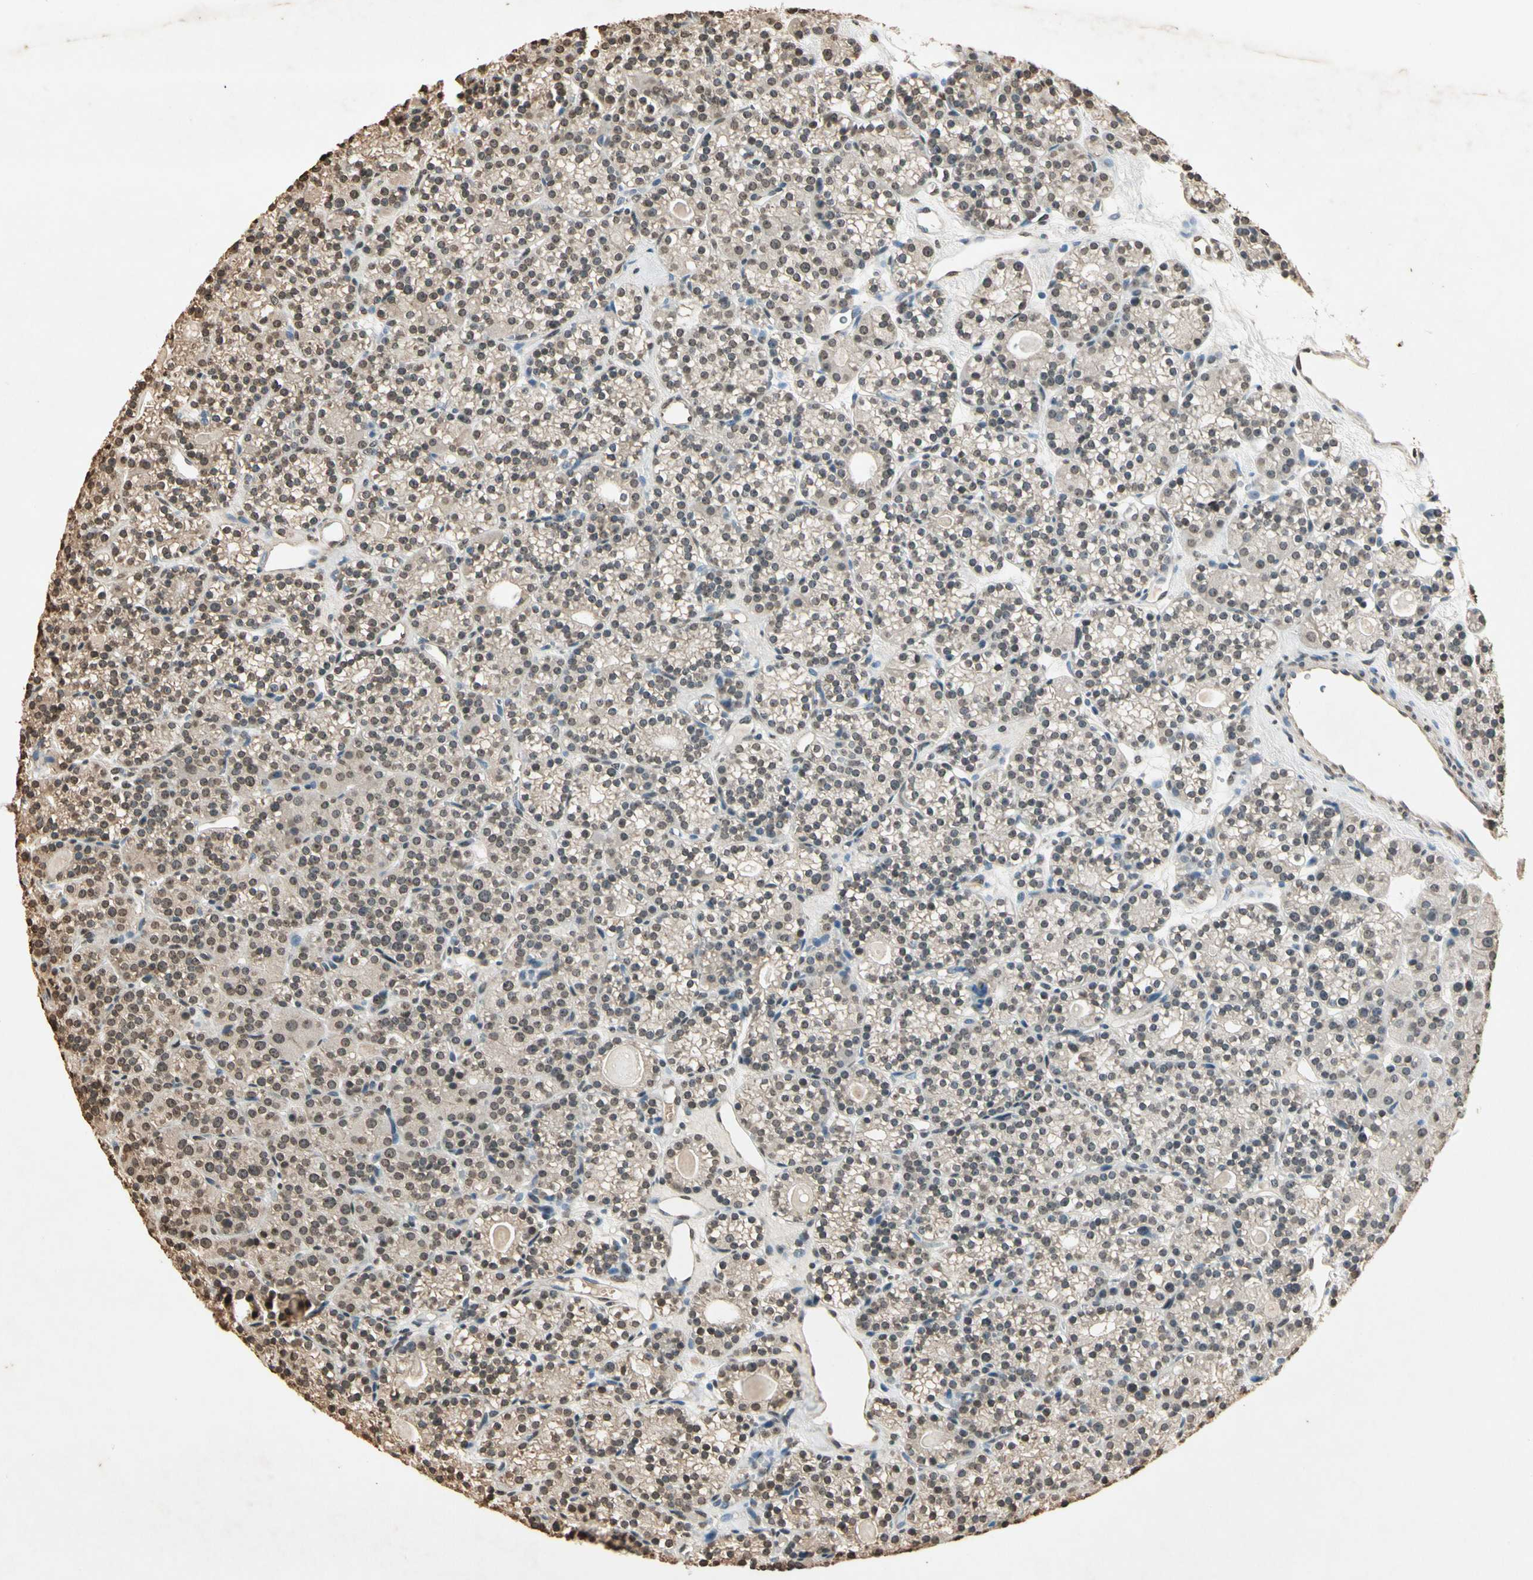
{"staining": {"intensity": "weak", "quantity": "25%-75%", "location": "cytoplasmic/membranous,nuclear"}, "tissue": "parathyroid gland", "cell_type": "Glandular cells", "image_type": "normal", "snomed": [{"axis": "morphology", "description": "Normal tissue, NOS"}, {"axis": "topography", "description": "Parathyroid gland"}], "caption": "Parathyroid gland stained with immunohistochemistry (IHC) exhibits weak cytoplasmic/membranous,nuclear positivity in approximately 25%-75% of glandular cells.", "gene": "TOP1", "patient": {"sex": "female", "age": 64}}